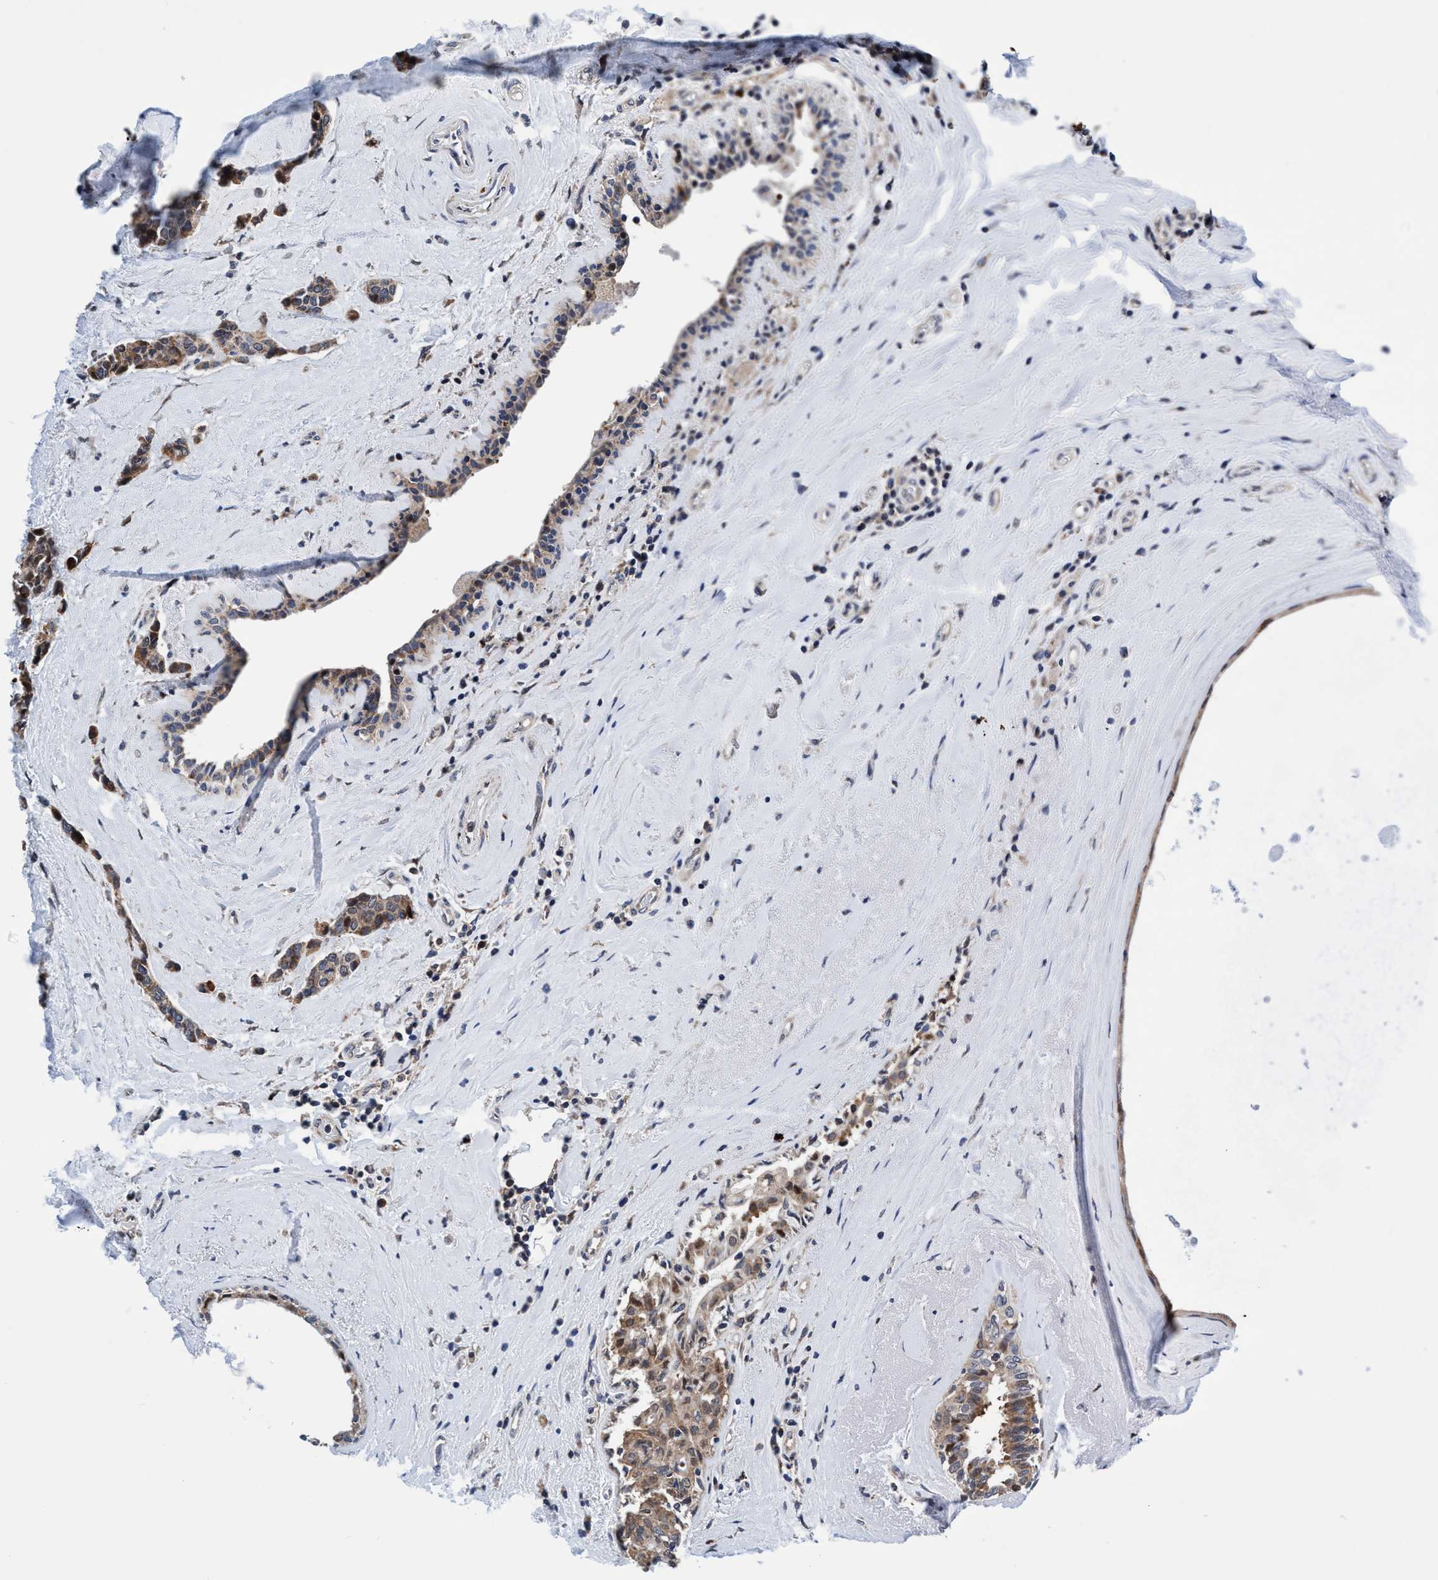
{"staining": {"intensity": "weak", "quantity": ">75%", "location": "cytoplasmic/membranous"}, "tissue": "breast cancer", "cell_type": "Tumor cells", "image_type": "cancer", "snomed": [{"axis": "morphology", "description": "Duct carcinoma"}, {"axis": "topography", "description": "Breast"}], "caption": "High-magnification brightfield microscopy of intraductal carcinoma (breast) stained with DAB (3,3'-diaminobenzidine) (brown) and counterstained with hematoxylin (blue). tumor cells exhibit weak cytoplasmic/membranous expression is seen in approximately>75% of cells.", "gene": "AGAP2", "patient": {"sex": "female", "age": 55}}